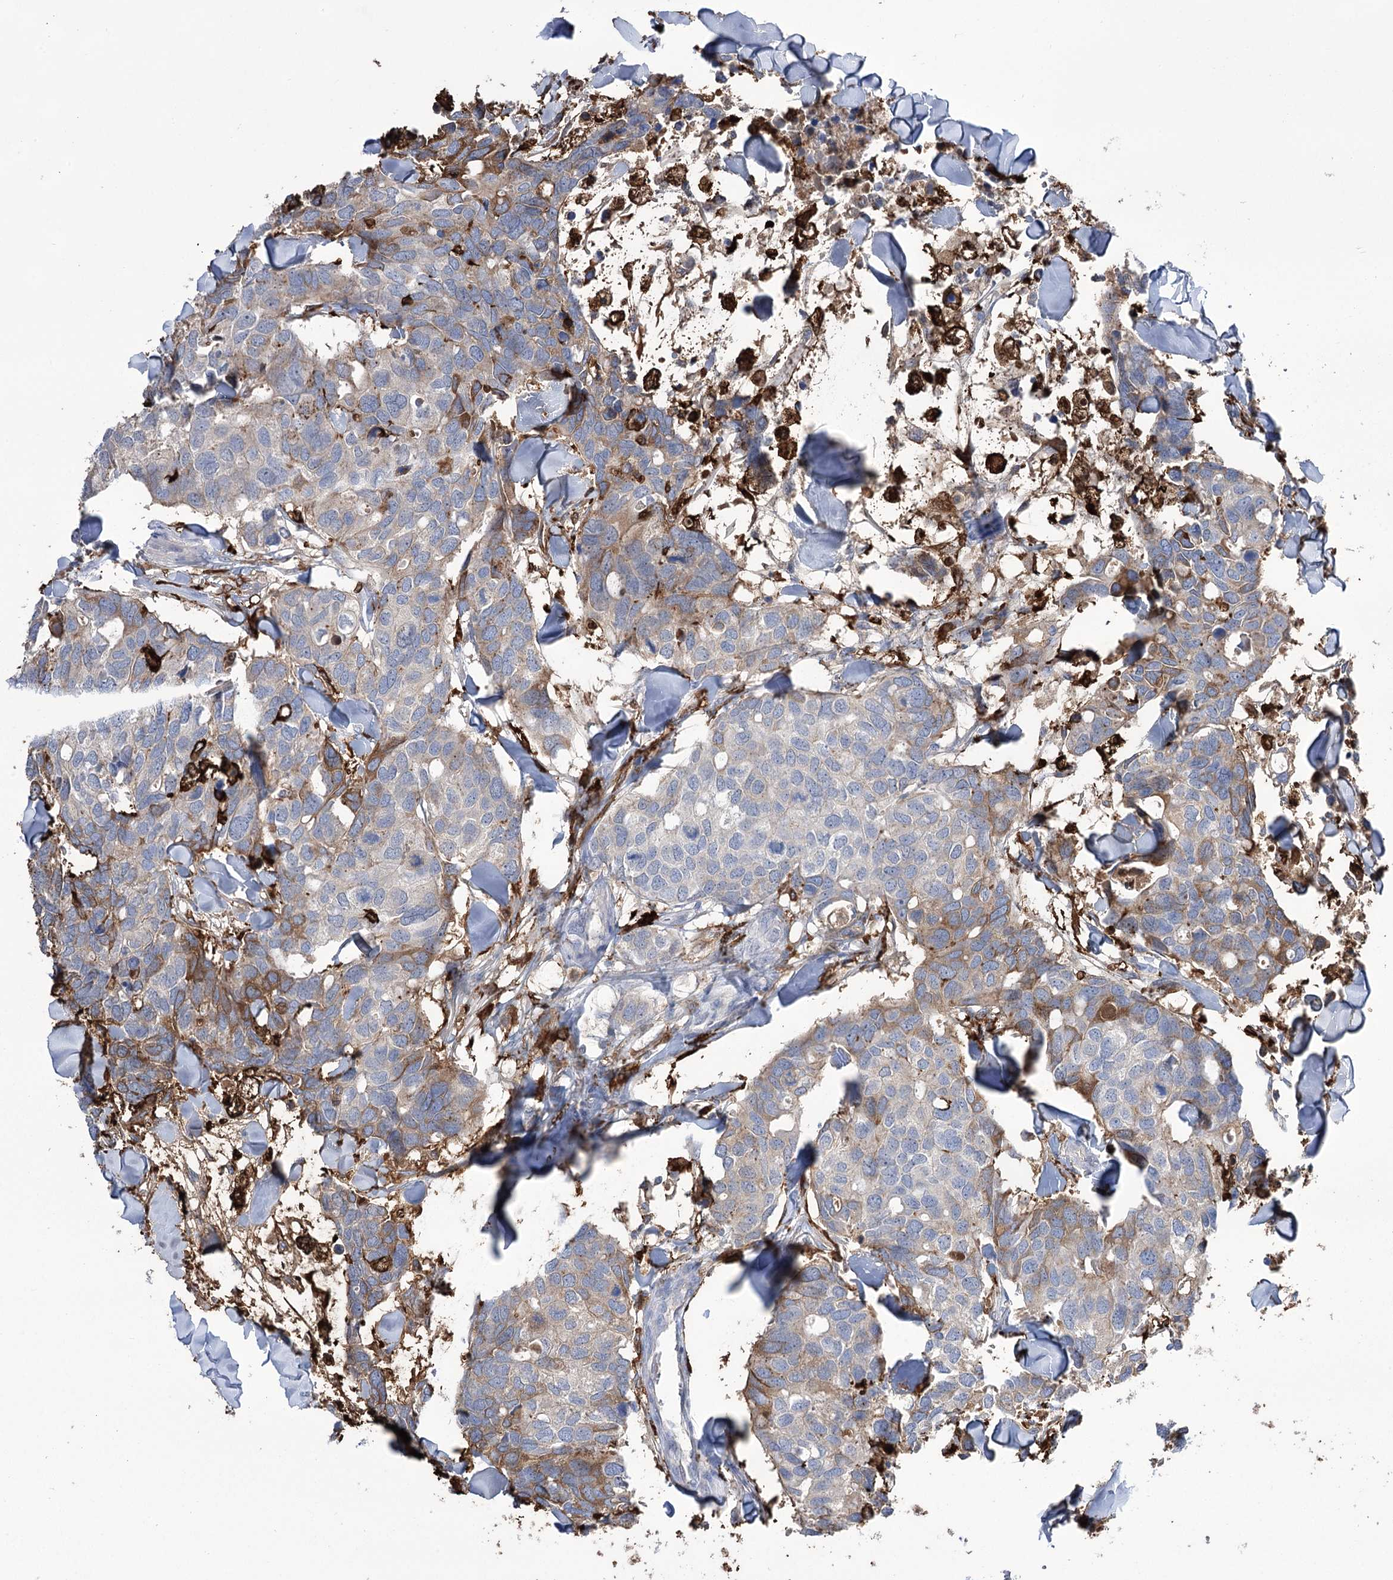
{"staining": {"intensity": "moderate", "quantity": "<25%", "location": "cytoplasmic/membranous"}, "tissue": "breast cancer", "cell_type": "Tumor cells", "image_type": "cancer", "snomed": [{"axis": "morphology", "description": "Duct carcinoma"}, {"axis": "topography", "description": "Breast"}], "caption": "Immunohistochemical staining of human breast infiltrating ductal carcinoma displays low levels of moderate cytoplasmic/membranous positivity in approximately <25% of tumor cells. The staining was performed using DAB (3,3'-diaminobenzidine), with brown indicating positive protein expression. Nuclei are stained blue with hematoxylin.", "gene": "ZNF622", "patient": {"sex": "female", "age": 83}}